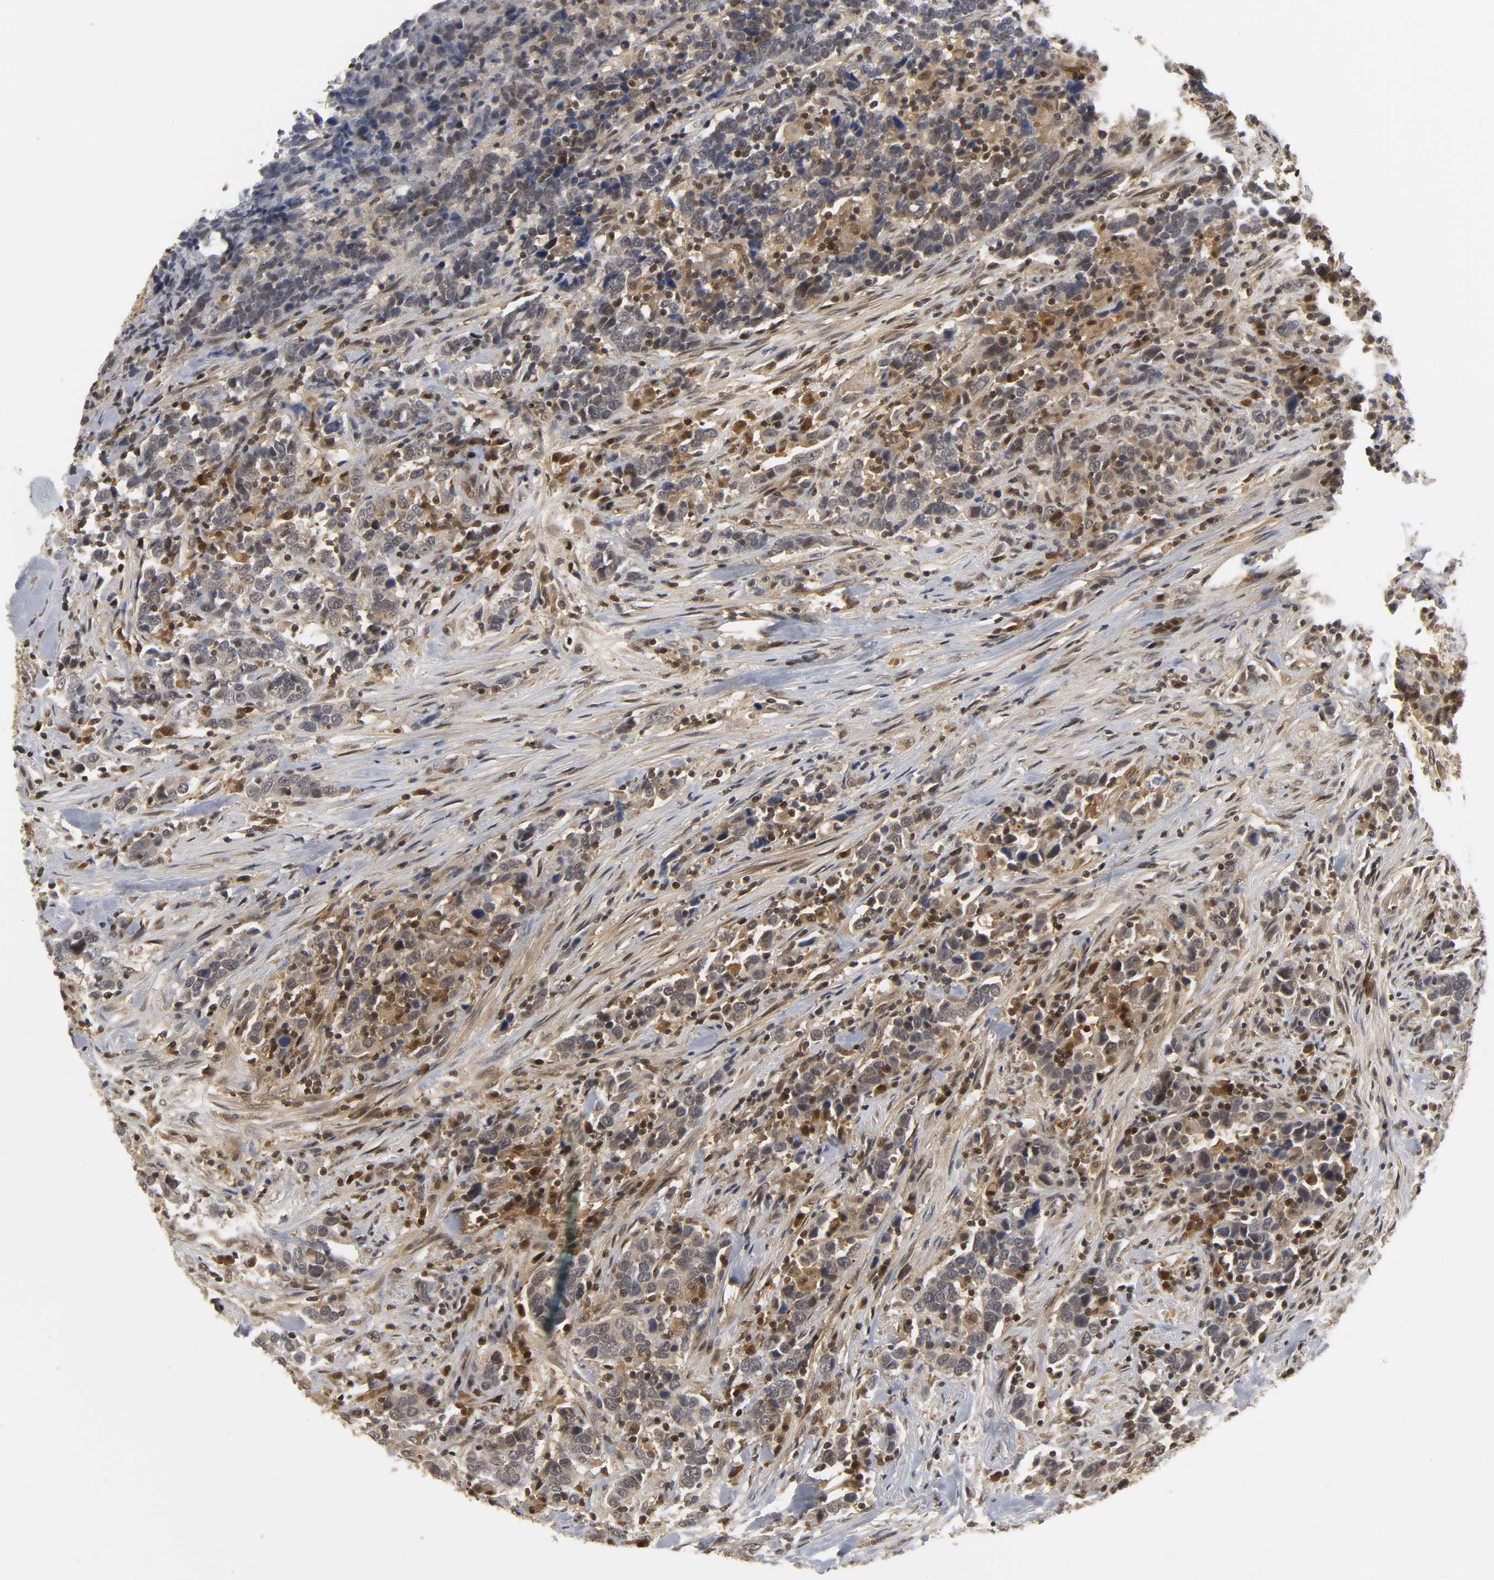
{"staining": {"intensity": "moderate", "quantity": ">75%", "location": "cytoplasmic/membranous"}, "tissue": "urothelial cancer", "cell_type": "Tumor cells", "image_type": "cancer", "snomed": [{"axis": "morphology", "description": "Urothelial carcinoma, High grade"}, {"axis": "topography", "description": "Urinary bladder"}], "caption": "This is a micrograph of IHC staining of urothelial cancer, which shows moderate staining in the cytoplasmic/membranous of tumor cells.", "gene": "PARK7", "patient": {"sex": "male", "age": 61}}